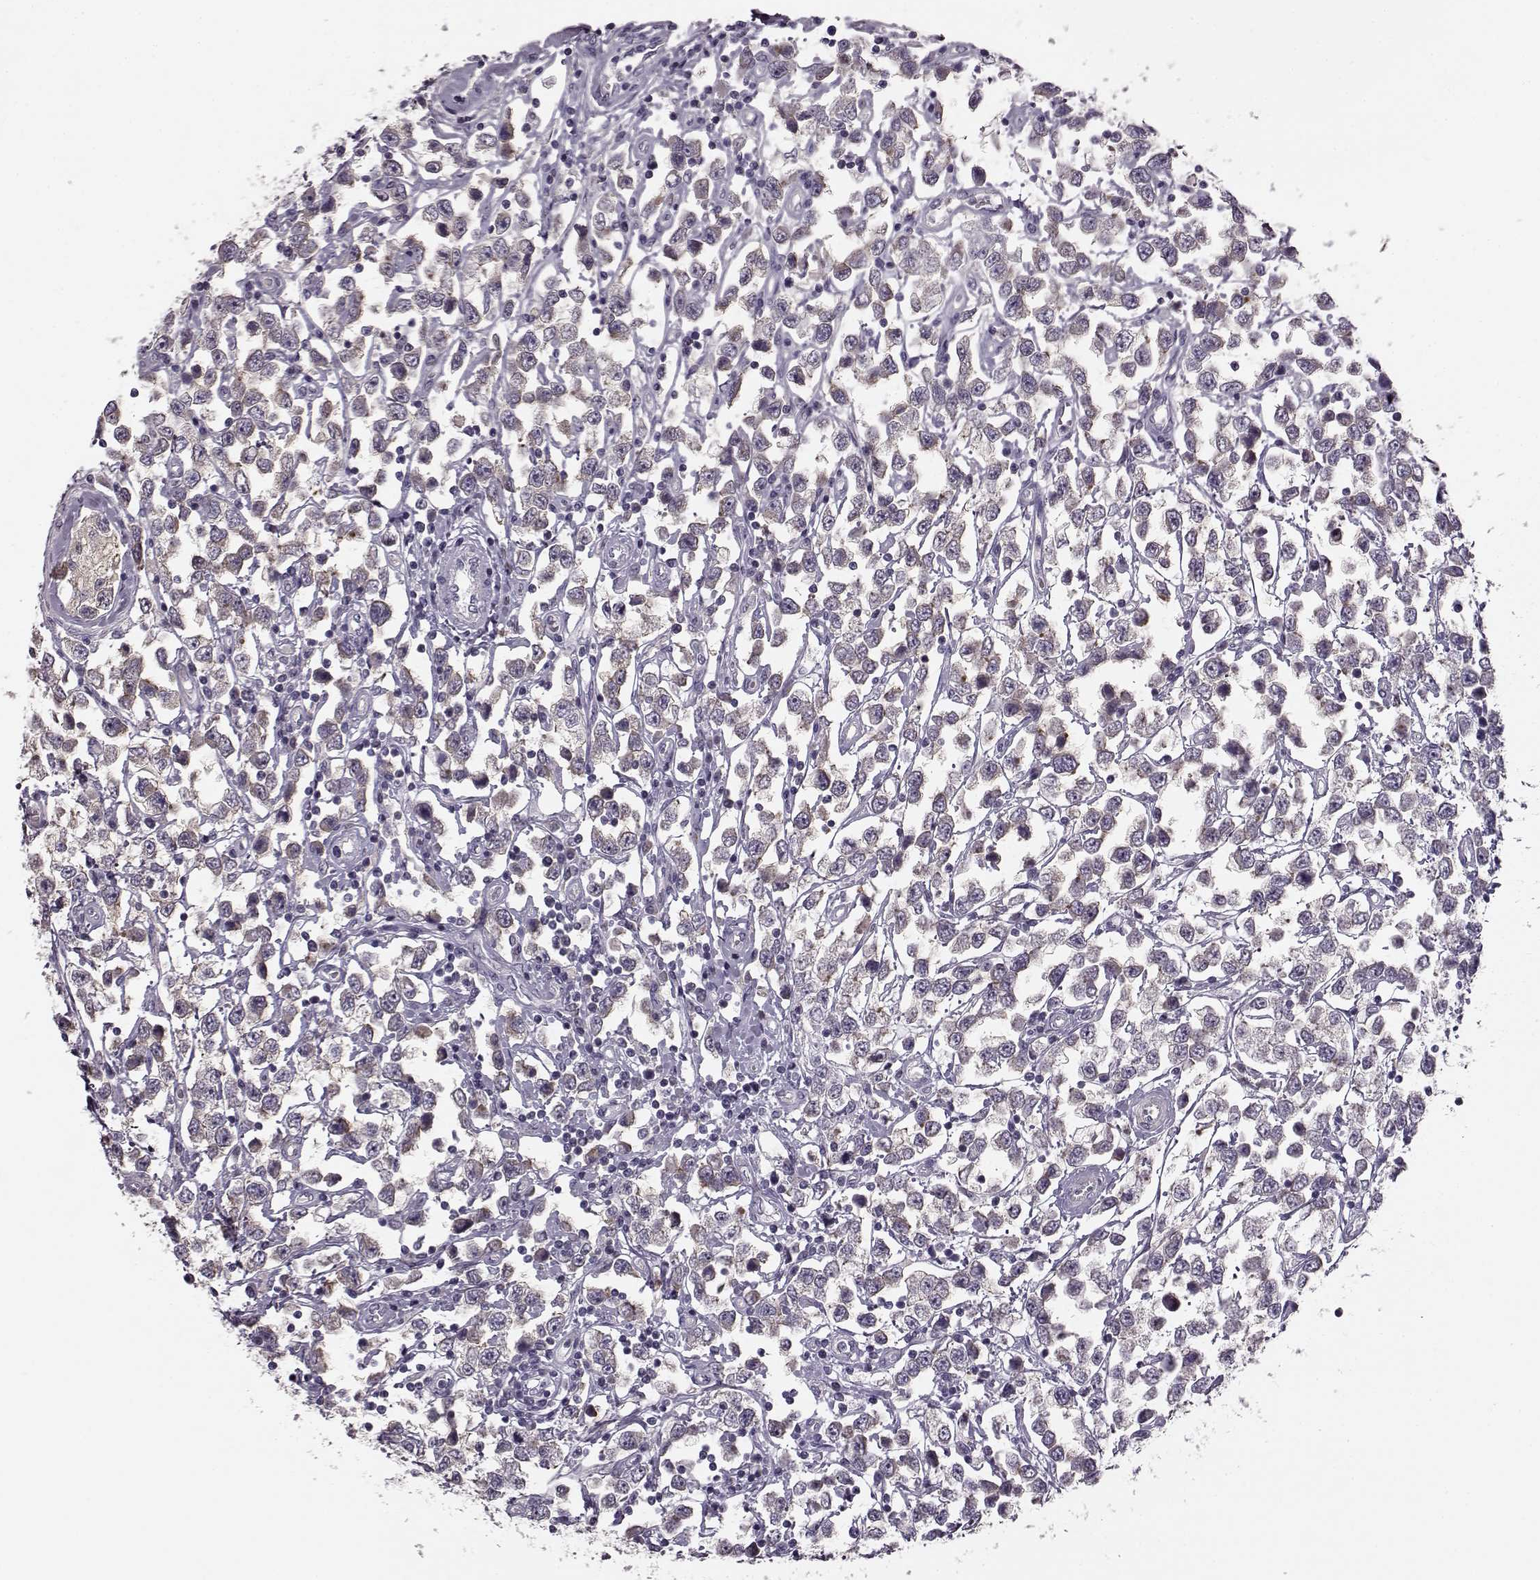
{"staining": {"intensity": "negative", "quantity": "none", "location": "none"}, "tissue": "testis cancer", "cell_type": "Tumor cells", "image_type": "cancer", "snomed": [{"axis": "morphology", "description": "Seminoma, NOS"}, {"axis": "topography", "description": "Testis"}], "caption": "DAB immunohistochemical staining of seminoma (testis) displays no significant expression in tumor cells.", "gene": "MTR", "patient": {"sex": "male", "age": 34}}